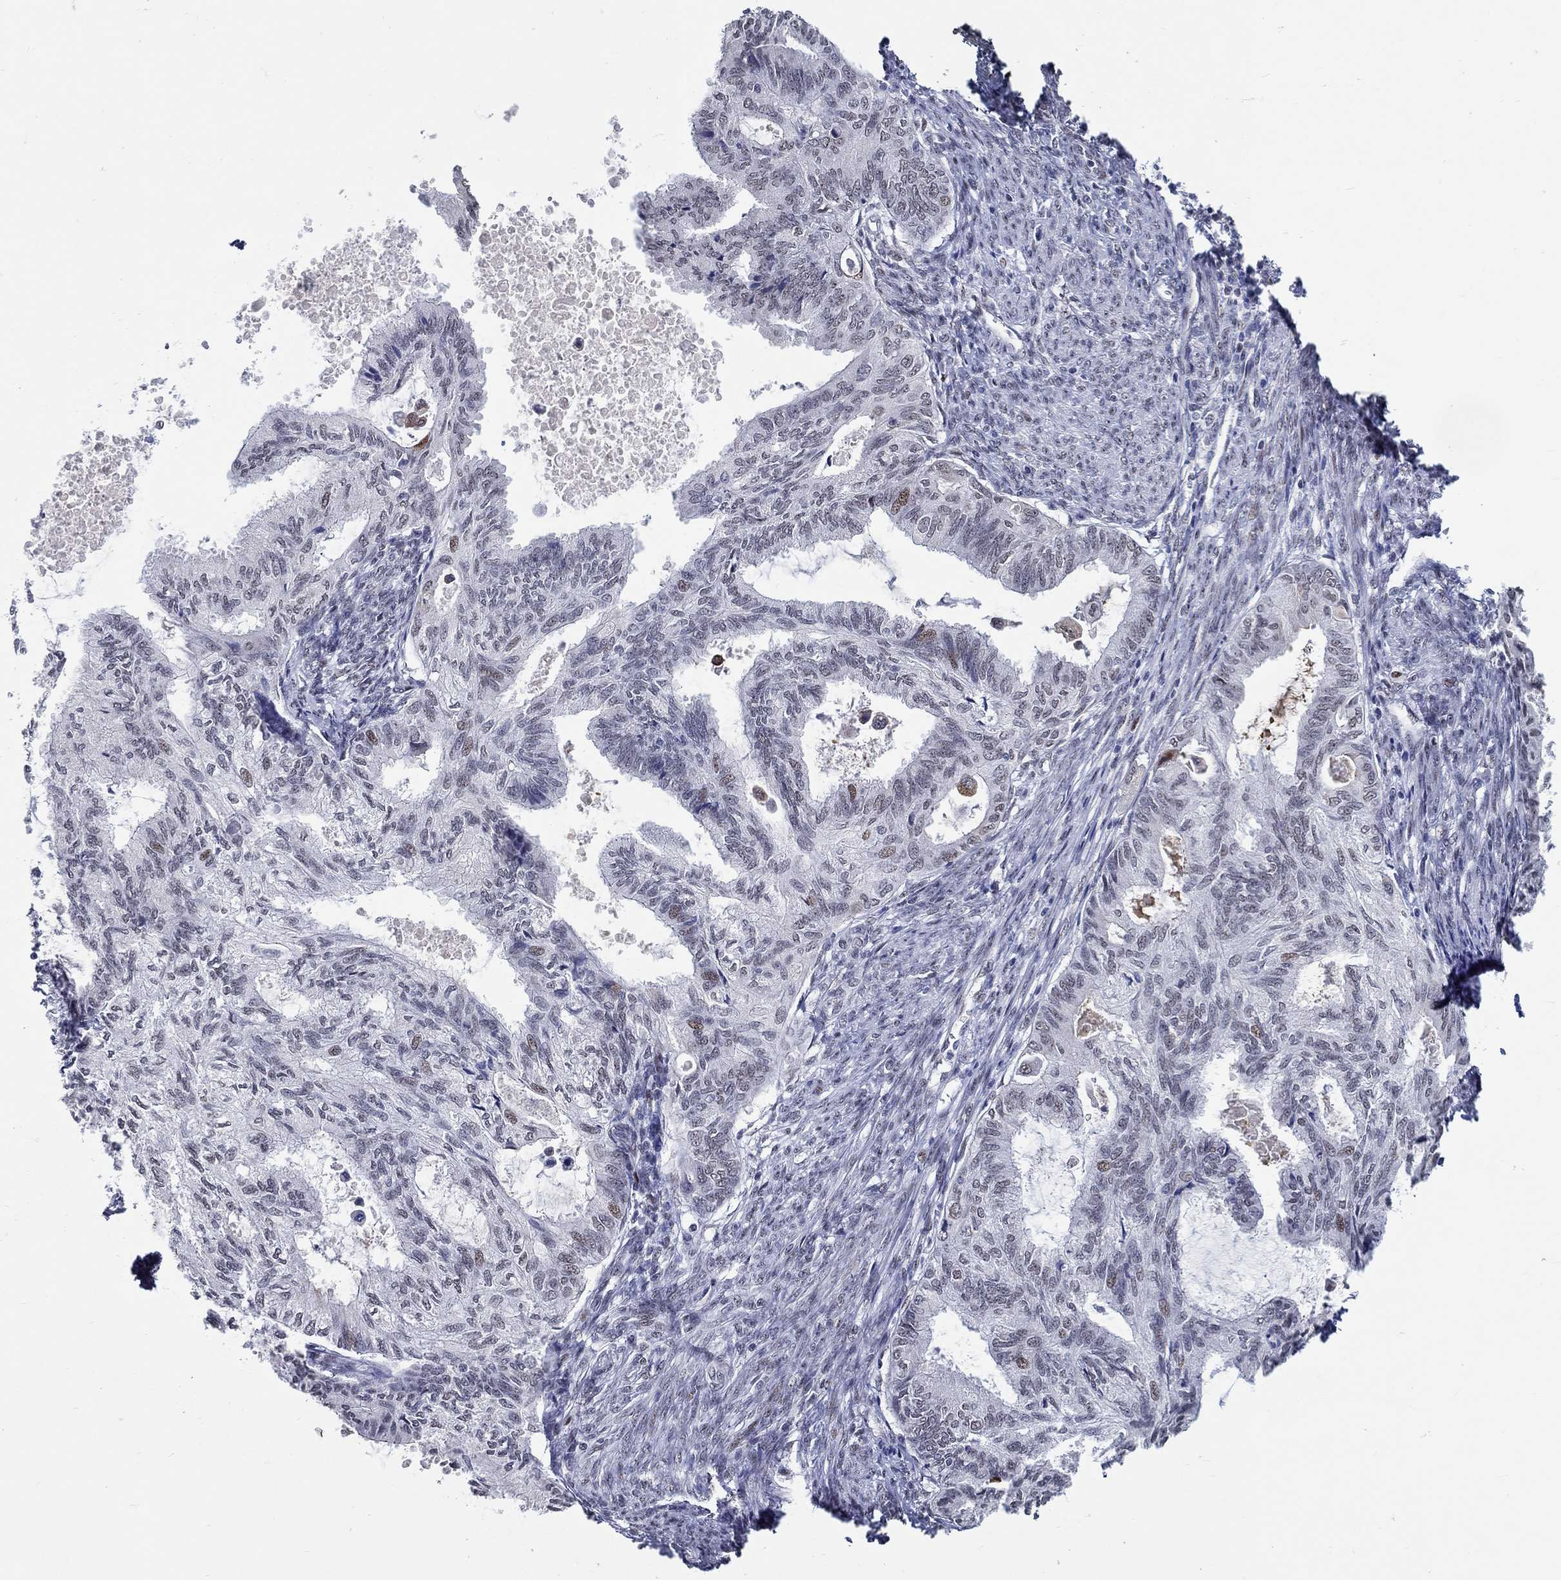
{"staining": {"intensity": "moderate", "quantity": "<25%", "location": "nuclear"}, "tissue": "endometrial cancer", "cell_type": "Tumor cells", "image_type": "cancer", "snomed": [{"axis": "morphology", "description": "Adenocarcinoma, NOS"}, {"axis": "topography", "description": "Endometrium"}], "caption": "A brown stain highlights moderate nuclear expression of a protein in endometrial cancer (adenocarcinoma) tumor cells.", "gene": "GATA2", "patient": {"sex": "female", "age": 86}}